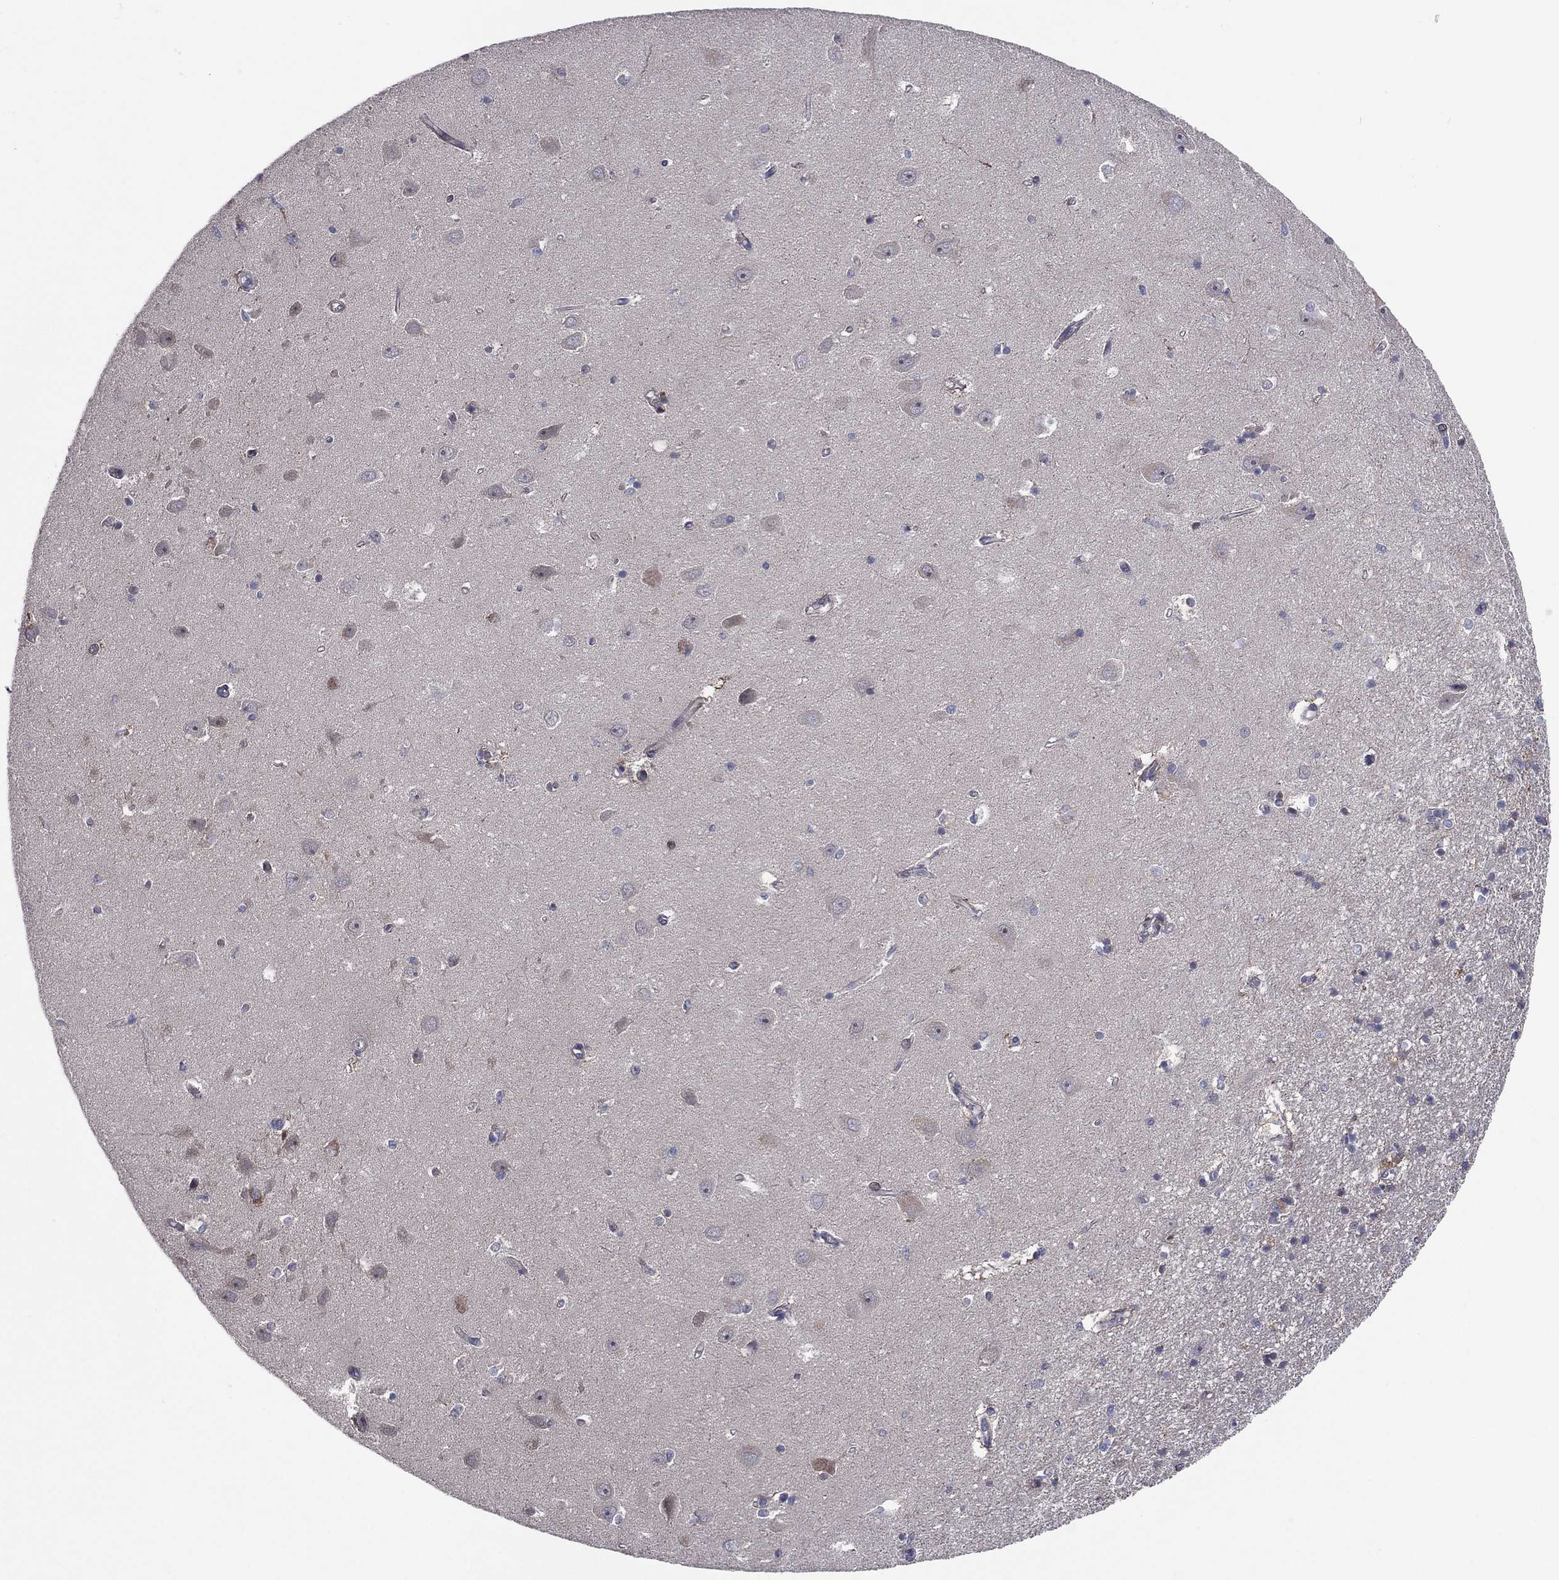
{"staining": {"intensity": "negative", "quantity": "none", "location": "none"}, "tissue": "hippocampus", "cell_type": "Glial cells", "image_type": "normal", "snomed": [{"axis": "morphology", "description": "Normal tissue, NOS"}, {"axis": "topography", "description": "Hippocampus"}], "caption": "High magnification brightfield microscopy of unremarkable hippocampus stained with DAB (brown) and counterstained with hematoxylin (blue): glial cells show no significant positivity. (Stains: DAB immunohistochemistry with hematoxylin counter stain, Microscopy: brightfield microscopy at high magnification).", "gene": "UTP14A", "patient": {"sex": "female", "age": 64}}